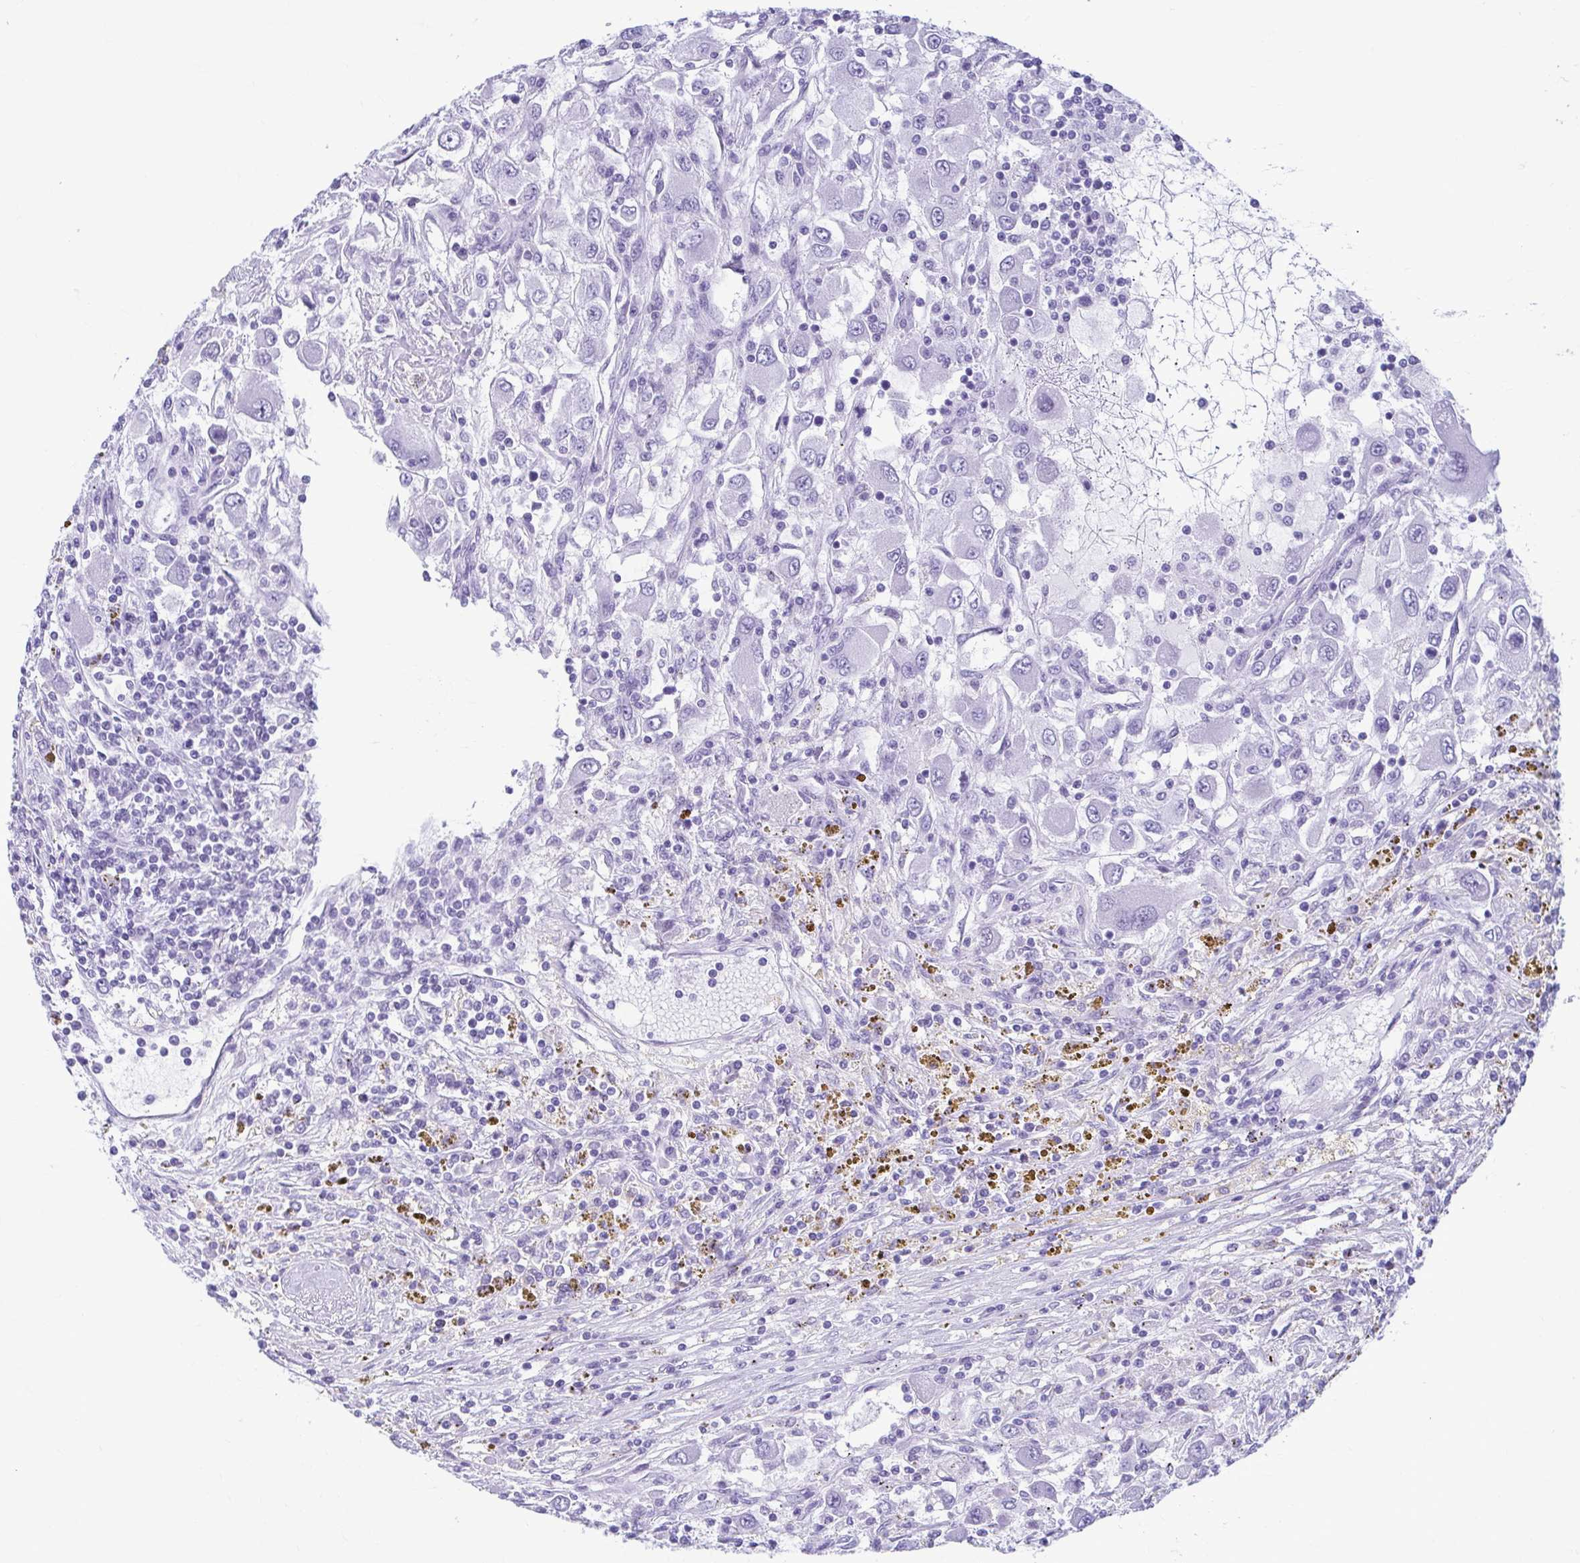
{"staining": {"intensity": "negative", "quantity": "none", "location": "none"}, "tissue": "renal cancer", "cell_type": "Tumor cells", "image_type": "cancer", "snomed": [{"axis": "morphology", "description": "Adenocarcinoma, NOS"}, {"axis": "topography", "description": "Kidney"}], "caption": "The histopathology image reveals no staining of tumor cells in renal cancer.", "gene": "TCEAL3", "patient": {"sex": "female", "age": 67}}